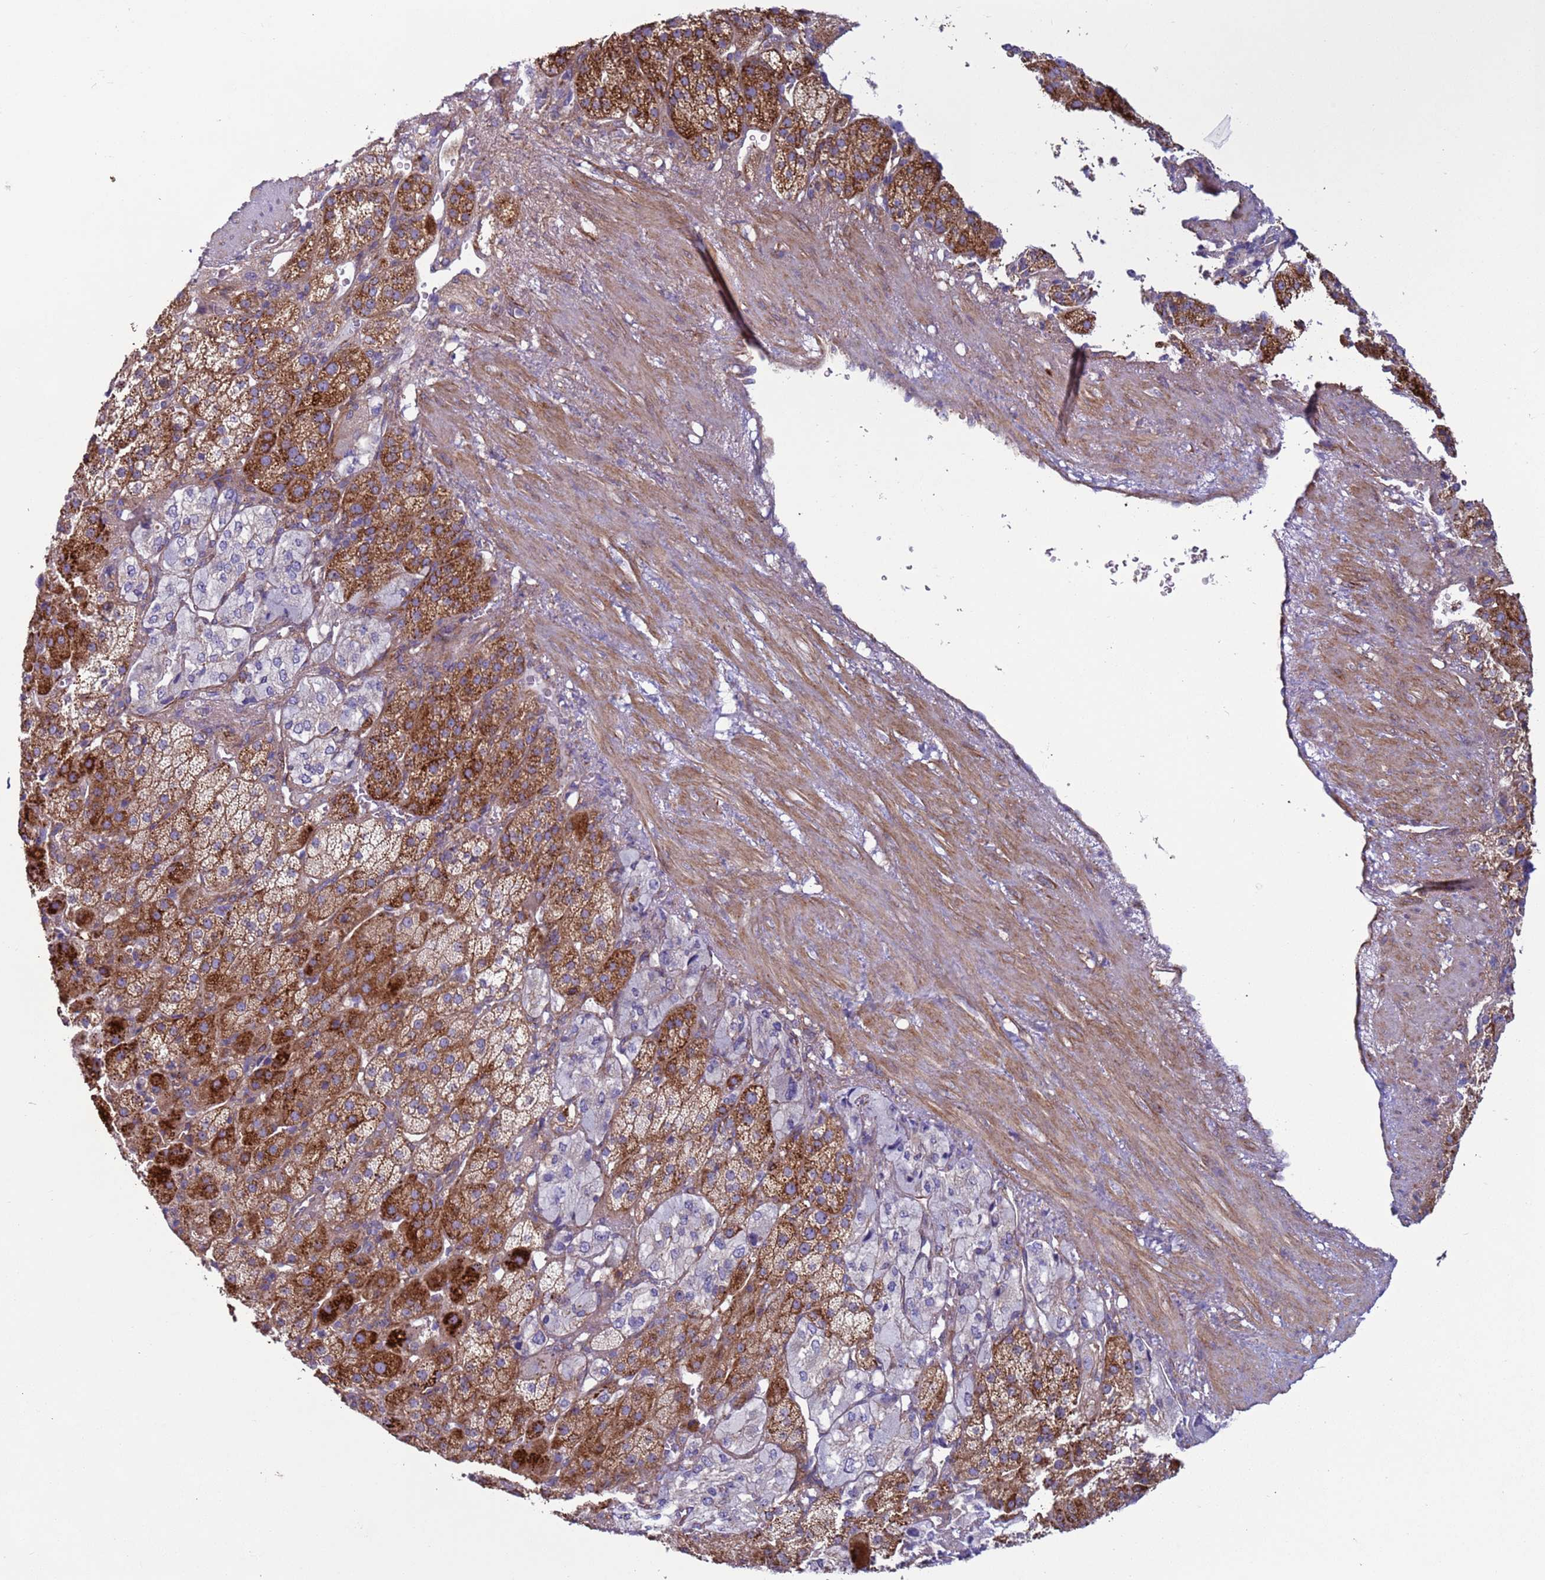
{"staining": {"intensity": "strong", "quantity": "25%-75%", "location": "cytoplasmic/membranous"}, "tissue": "adrenal gland", "cell_type": "Glandular cells", "image_type": "normal", "snomed": [{"axis": "morphology", "description": "Normal tissue, NOS"}, {"axis": "topography", "description": "Adrenal gland"}], "caption": "Adrenal gland was stained to show a protein in brown. There is high levels of strong cytoplasmic/membranous positivity in about 25%-75% of glandular cells. The staining is performed using DAB (3,3'-diaminobenzidine) brown chromogen to label protein expression. The nuclei are counter-stained blue using hematoxylin.", "gene": "HEATR1", "patient": {"sex": "female", "age": 57}}